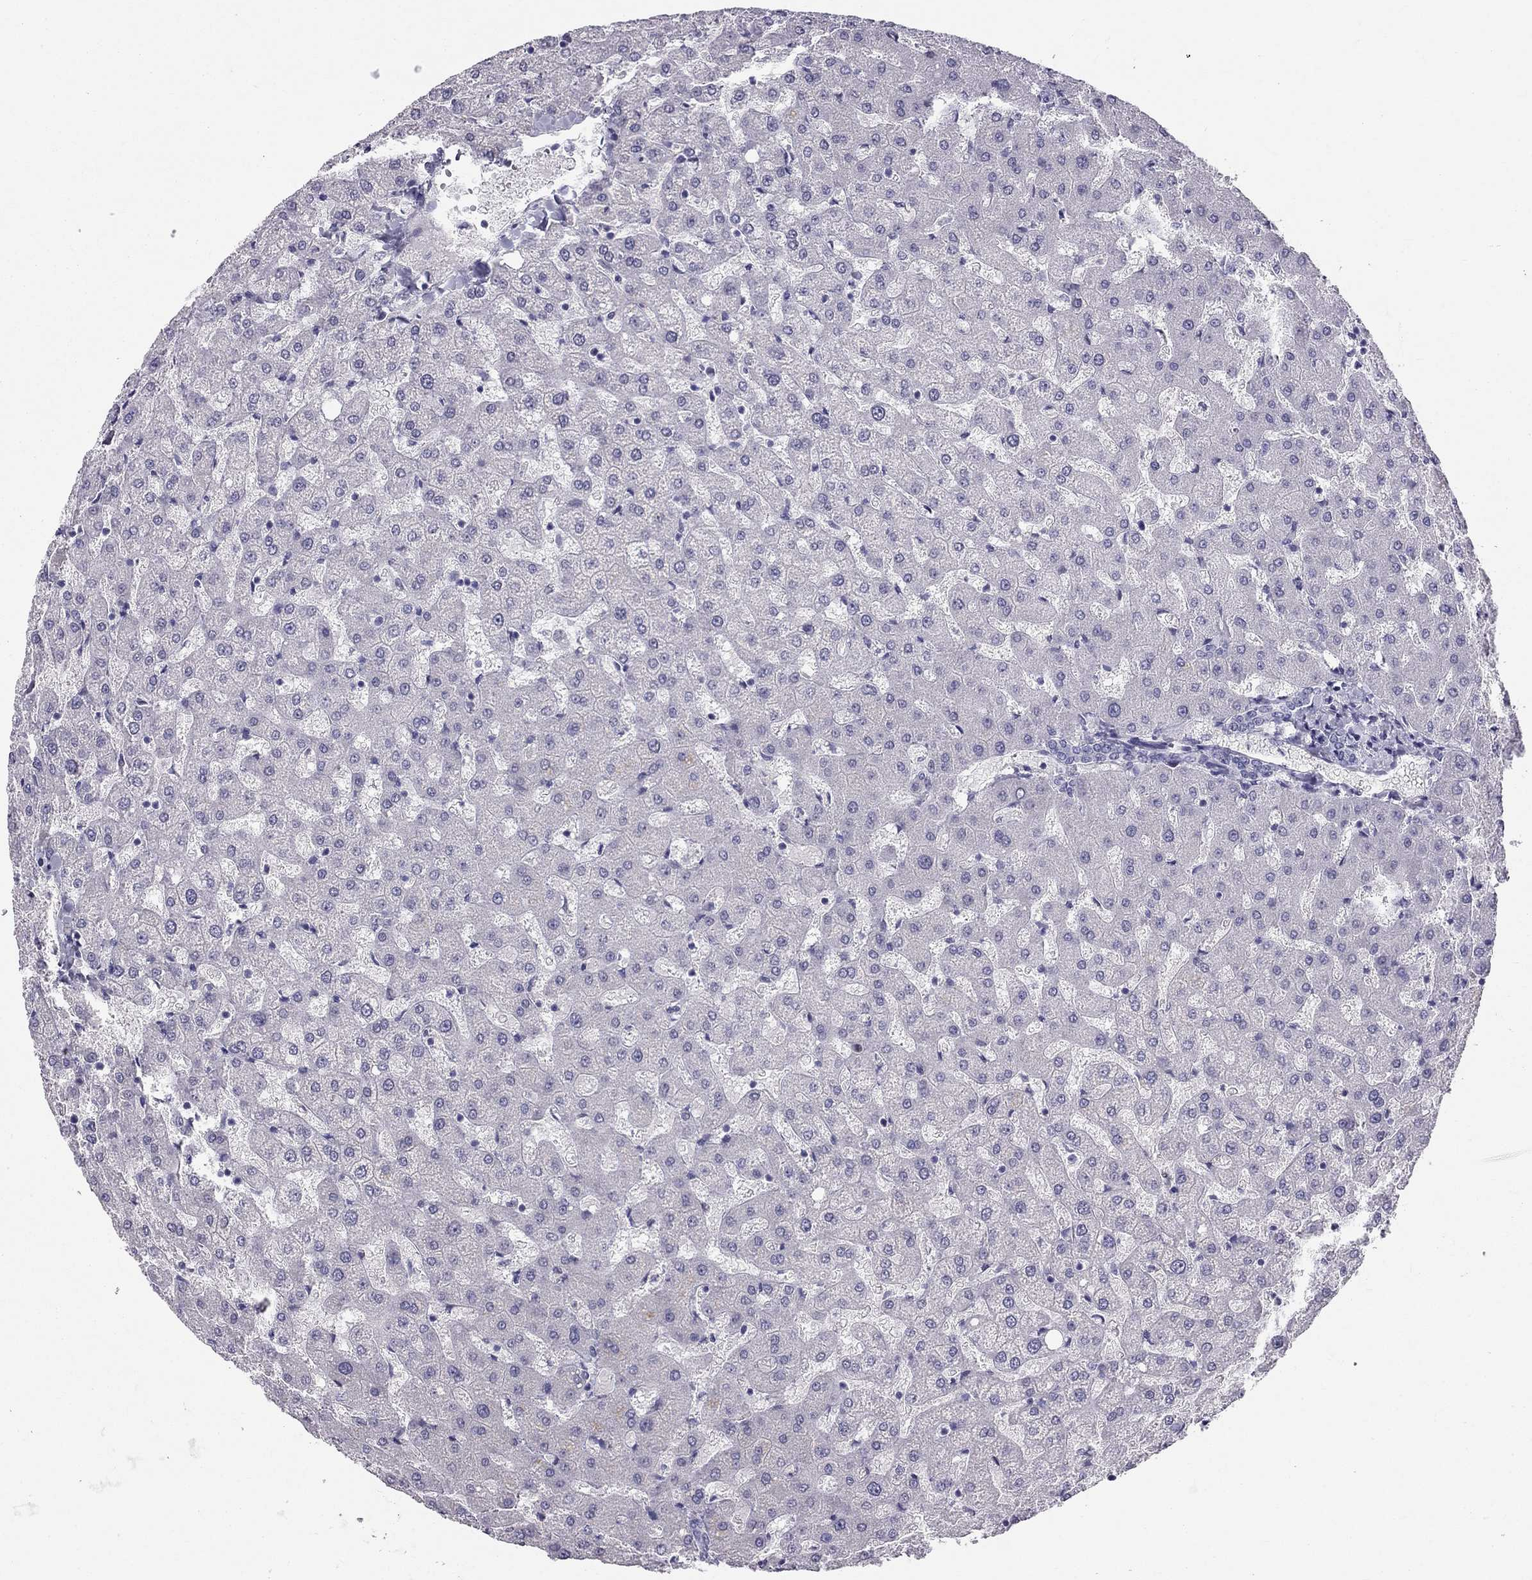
{"staining": {"intensity": "negative", "quantity": "none", "location": "none"}, "tissue": "liver", "cell_type": "Cholangiocytes", "image_type": "normal", "snomed": [{"axis": "morphology", "description": "Normal tissue, NOS"}, {"axis": "topography", "description": "Liver"}], "caption": "High magnification brightfield microscopy of normal liver stained with DAB (brown) and counterstained with hematoxylin (blue): cholangiocytes show no significant positivity. (DAB immunohistochemistry, high magnification).", "gene": "BAG5", "patient": {"sex": "female", "age": 50}}